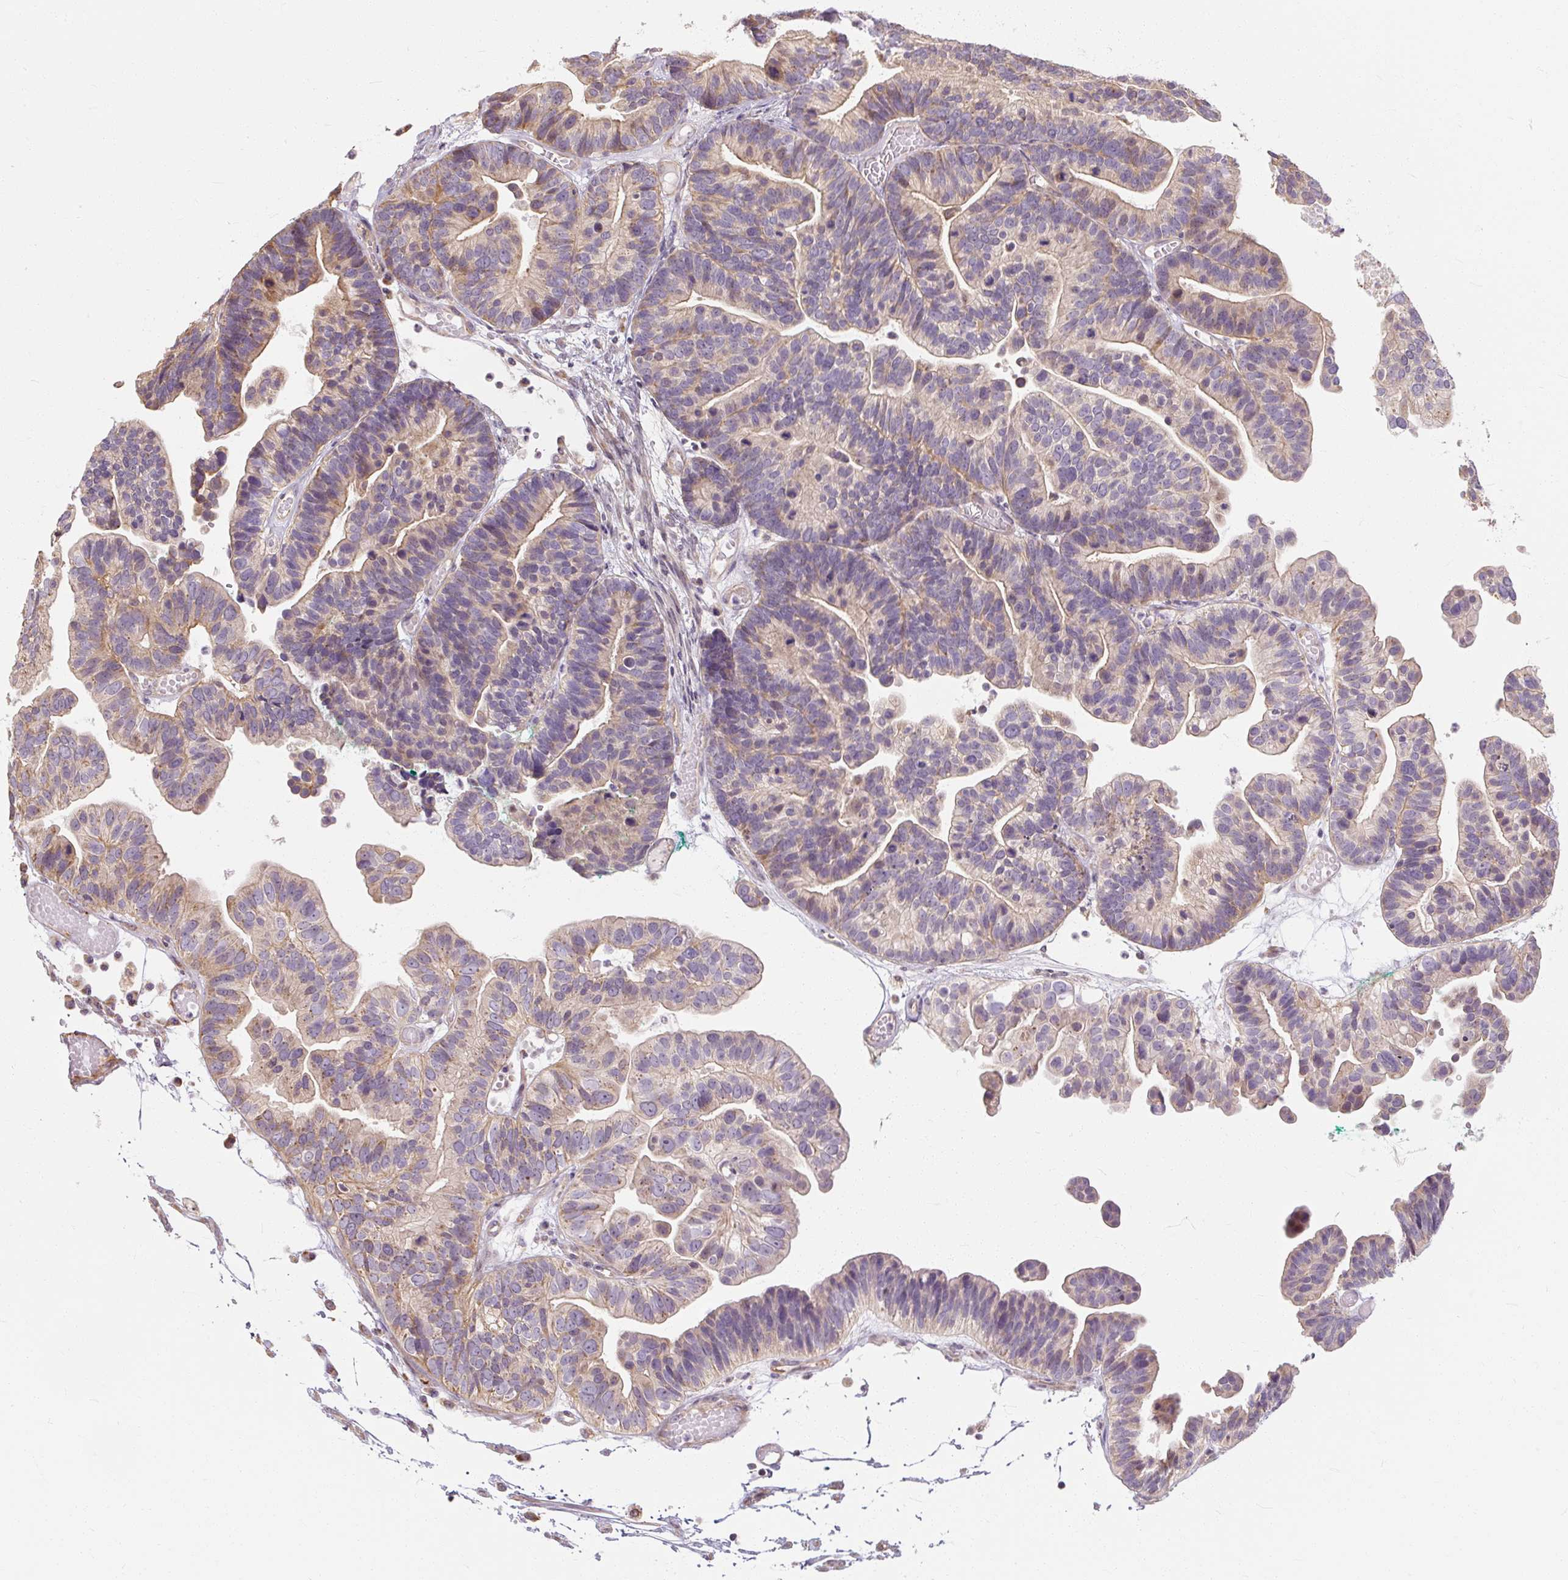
{"staining": {"intensity": "weak", "quantity": "<25%", "location": "cytoplasmic/membranous"}, "tissue": "ovarian cancer", "cell_type": "Tumor cells", "image_type": "cancer", "snomed": [{"axis": "morphology", "description": "Cystadenocarcinoma, serous, NOS"}, {"axis": "topography", "description": "Ovary"}], "caption": "The immunohistochemistry (IHC) histopathology image has no significant expression in tumor cells of ovarian cancer (serous cystadenocarcinoma) tissue. The staining was performed using DAB (3,3'-diaminobenzidine) to visualize the protein expression in brown, while the nuclei were stained in blue with hematoxylin (Magnification: 20x).", "gene": "RB1CC1", "patient": {"sex": "female", "age": 56}}